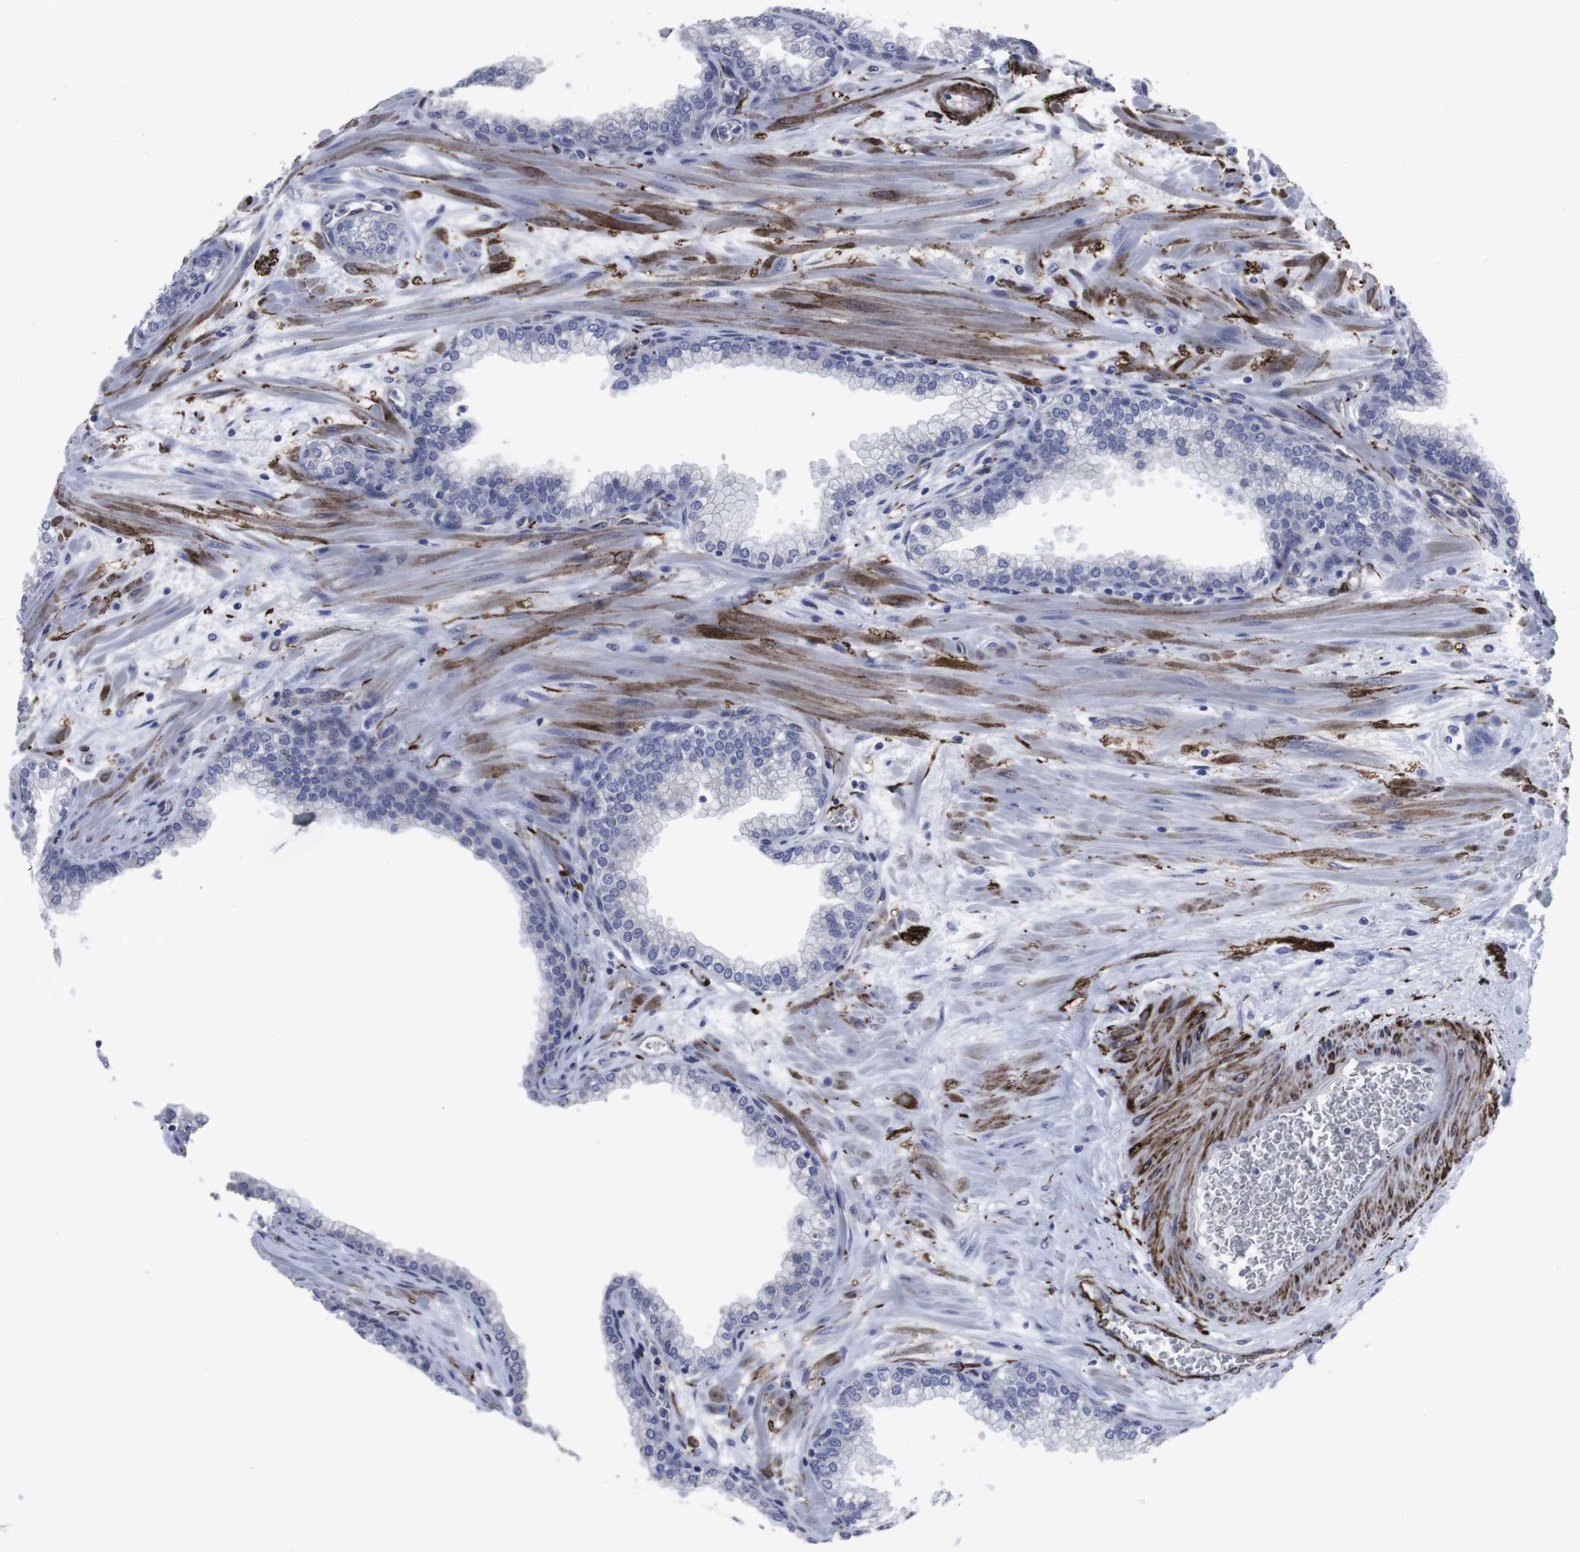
{"staining": {"intensity": "negative", "quantity": "none", "location": "none"}, "tissue": "prostate", "cell_type": "Glandular cells", "image_type": "normal", "snomed": [{"axis": "morphology", "description": "Normal tissue, NOS"}, {"axis": "morphology", "description": "Urothelial carcinoma, Low grade"}, {"axis": "topography", "description": "Urinary bladder"}, {"axis": "topography", "description": "Prostate"}], "caption": "Human prostate stained for a protein using IHC demonstrates no positivity in glandular cells.", "gene": "SNCG", "patient": {"sex": "male", "age": 60}}